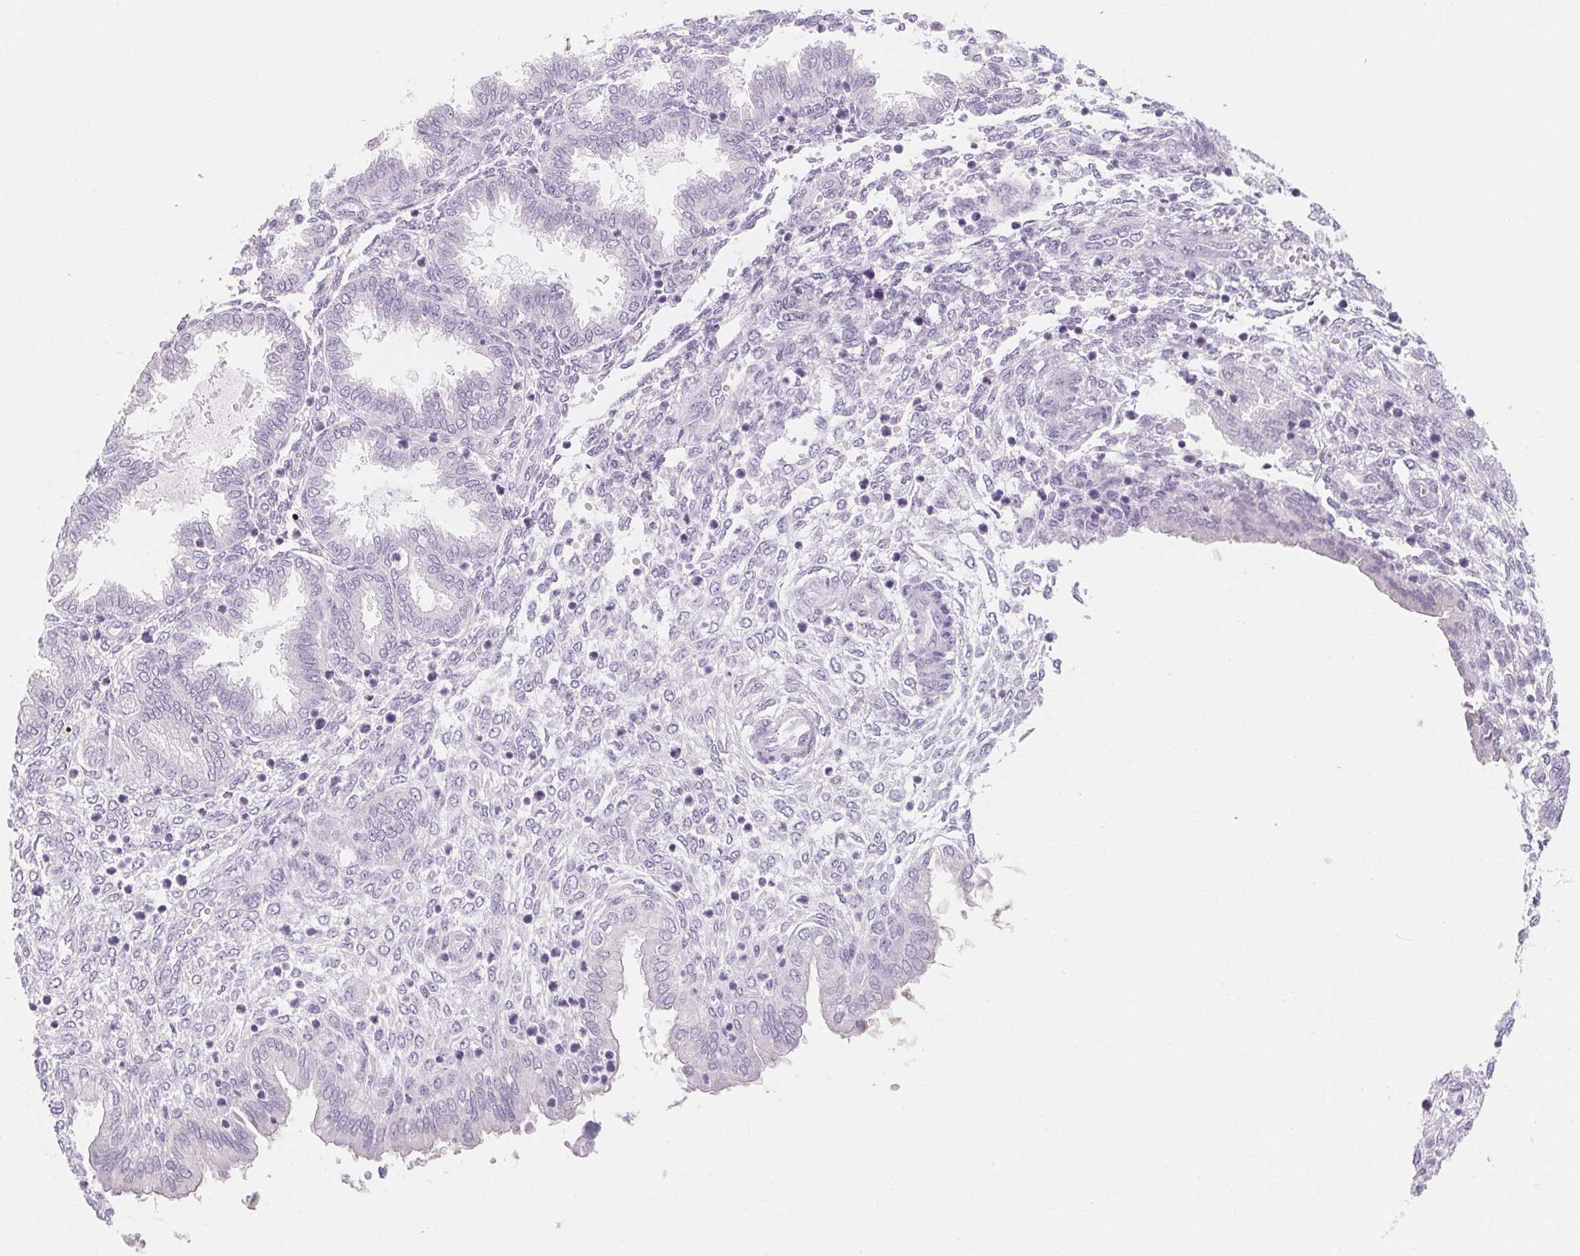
{"staining": {"intensity": "negative", "quantity": "none", "location": "none"}, "tissue": "endometrium", "cell_type": "Cells in endometrial stroma", "image_type": "normal", "snomed": [{"axis": "morphology", "description": "Normal tissue, NOS"}, {"axis": "topography", "description": "Endometrium"}], "caption": "Cells in endometrial stroma are negative for protein expression in normal human endometrium. The staining was performed using DAB (3,3'-diaminobenzidine) to visualize the protein expression in brown, while the nuclei were stained in blue with hematoxylin (Magnification: 20x).", "gene": "SH3GL2", "patient": {"sex": "female", "age": 33}}